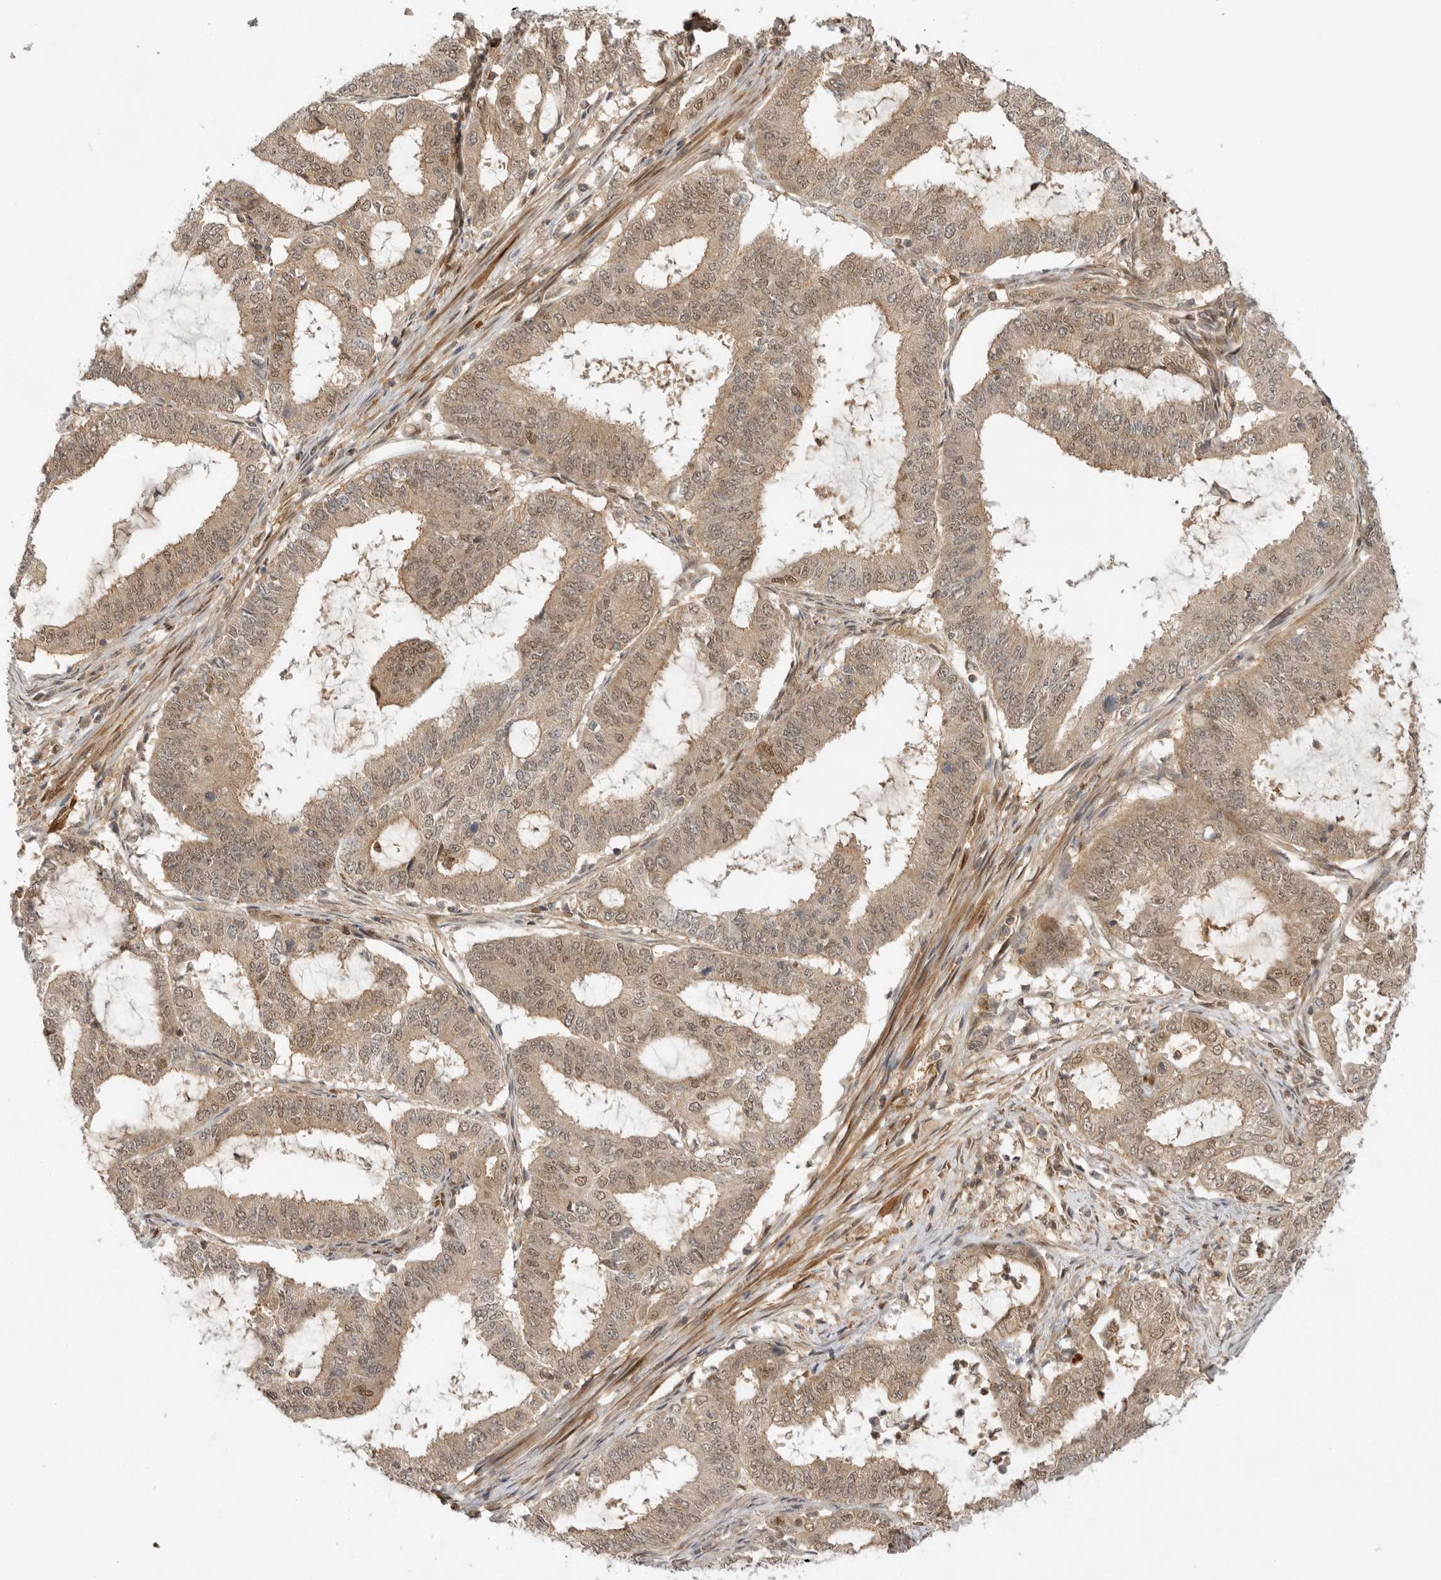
{"staining": {"intensity": "weak", "quantity": "25%-75%", "location": "nuclear"}, "tissue": "endometrial cancer", "cell_type": "Tumor cells", "image_type": "cancer", "snomed": [{"axis": "morphology", "description": "Adenocarcinoma, NOS"}, {"axis": "topography", "description": "Endometrium"}], "caption": "Human endometrial adenocarcinoma stained with a brown dye shows weak nuclear positive positivity in approximately 25%-75% of tumor cells.", "gene": "DCAF8", "patient": {"sex": "female", "age": 51}}